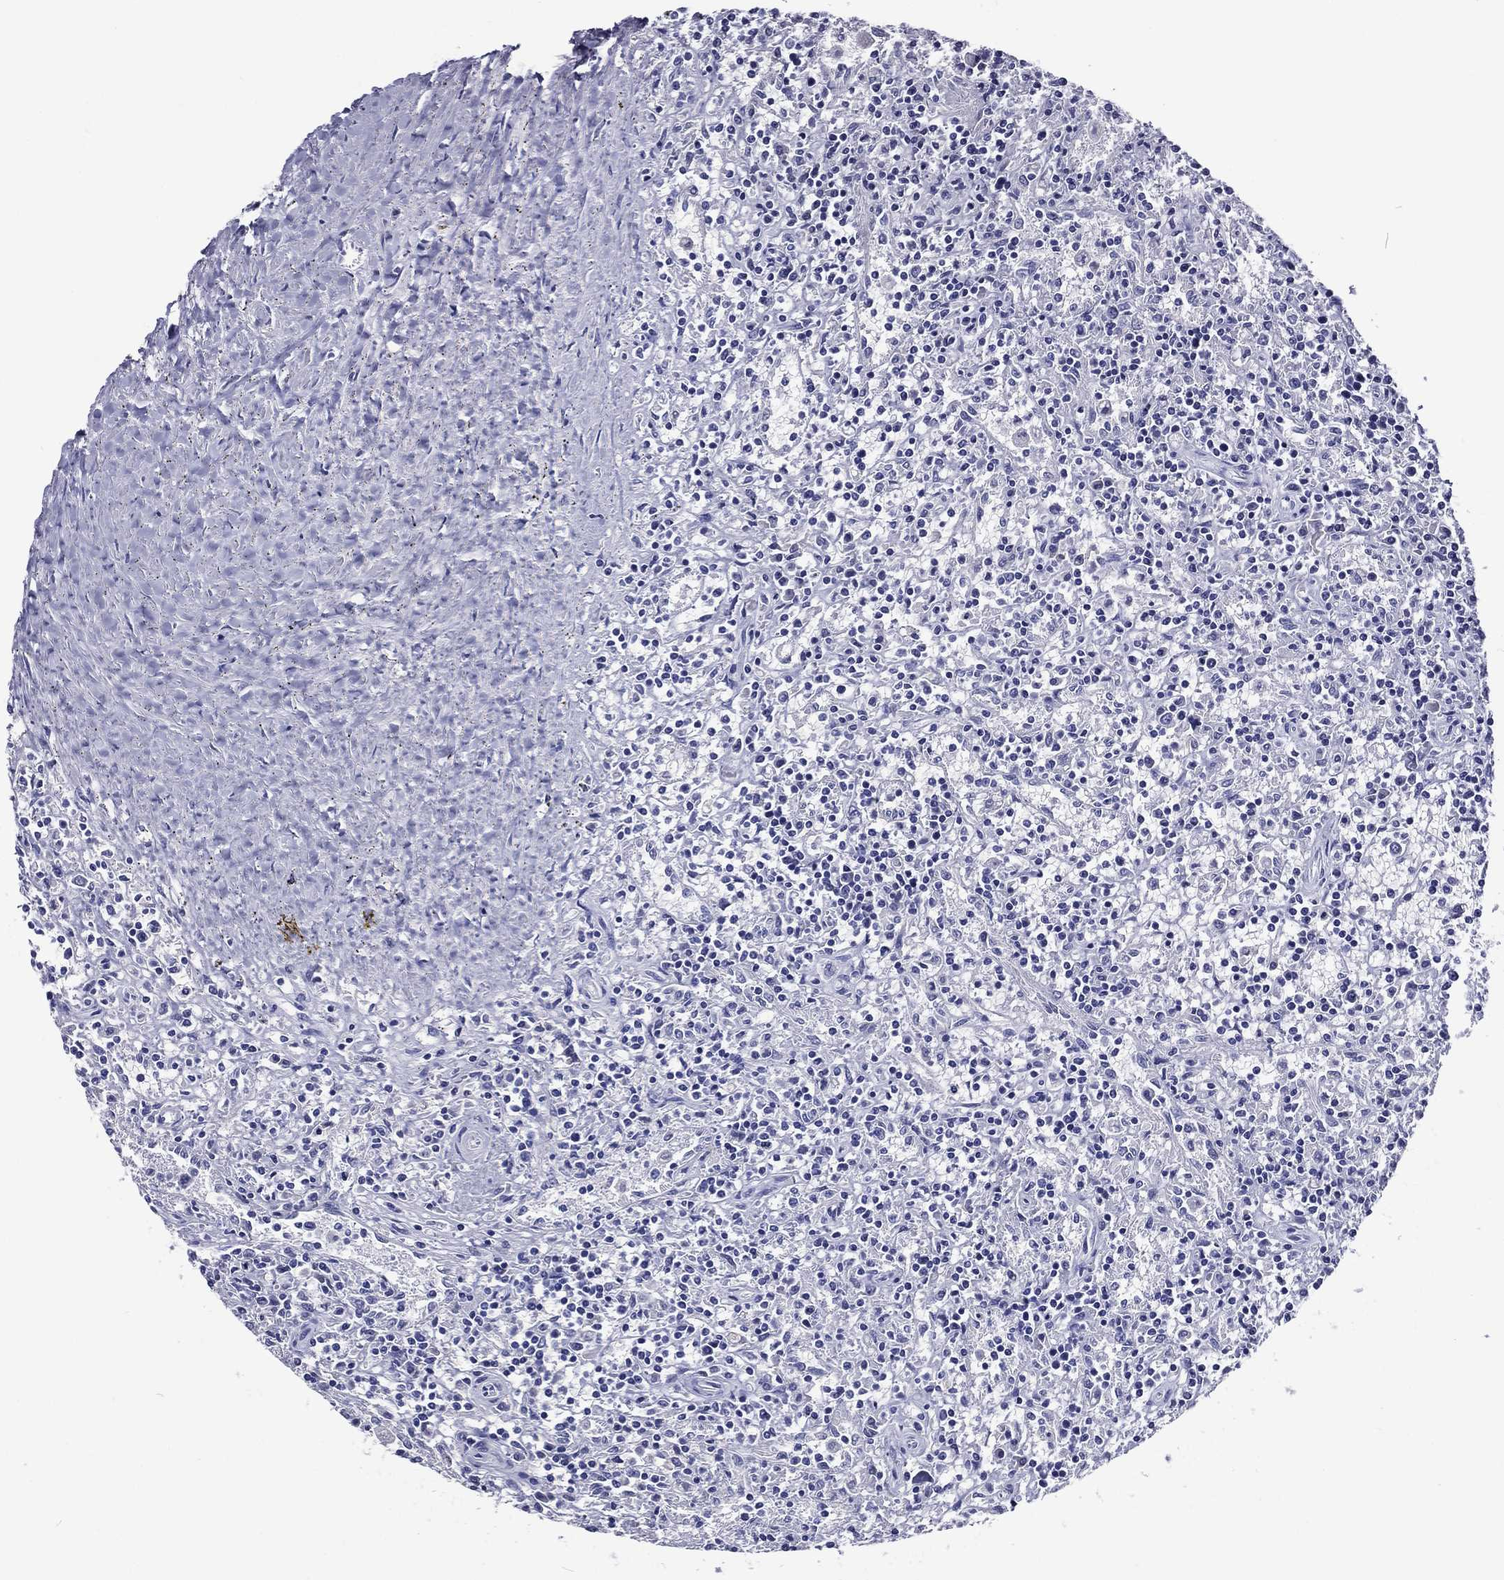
{"staining": {"intensity": "negative", "quantity": "none", "location": "none"}, "tissue": "lymphoma", "cell_type": "Tumor cells", "image_type": "cancer", "snomed": [{"axis": "morphology", "description": "Malignant lymphoma, non-Hodgkin's type, Low grade"}, {"axis": "topography", "description": "Spleen"}], "caption": "Tumor cells show no significant protein expression in malignant lymphoma, non-Hodgkin's type (low-grade).", "gene": "ACE2", "patient": {"sex": "male", "age": 62}}